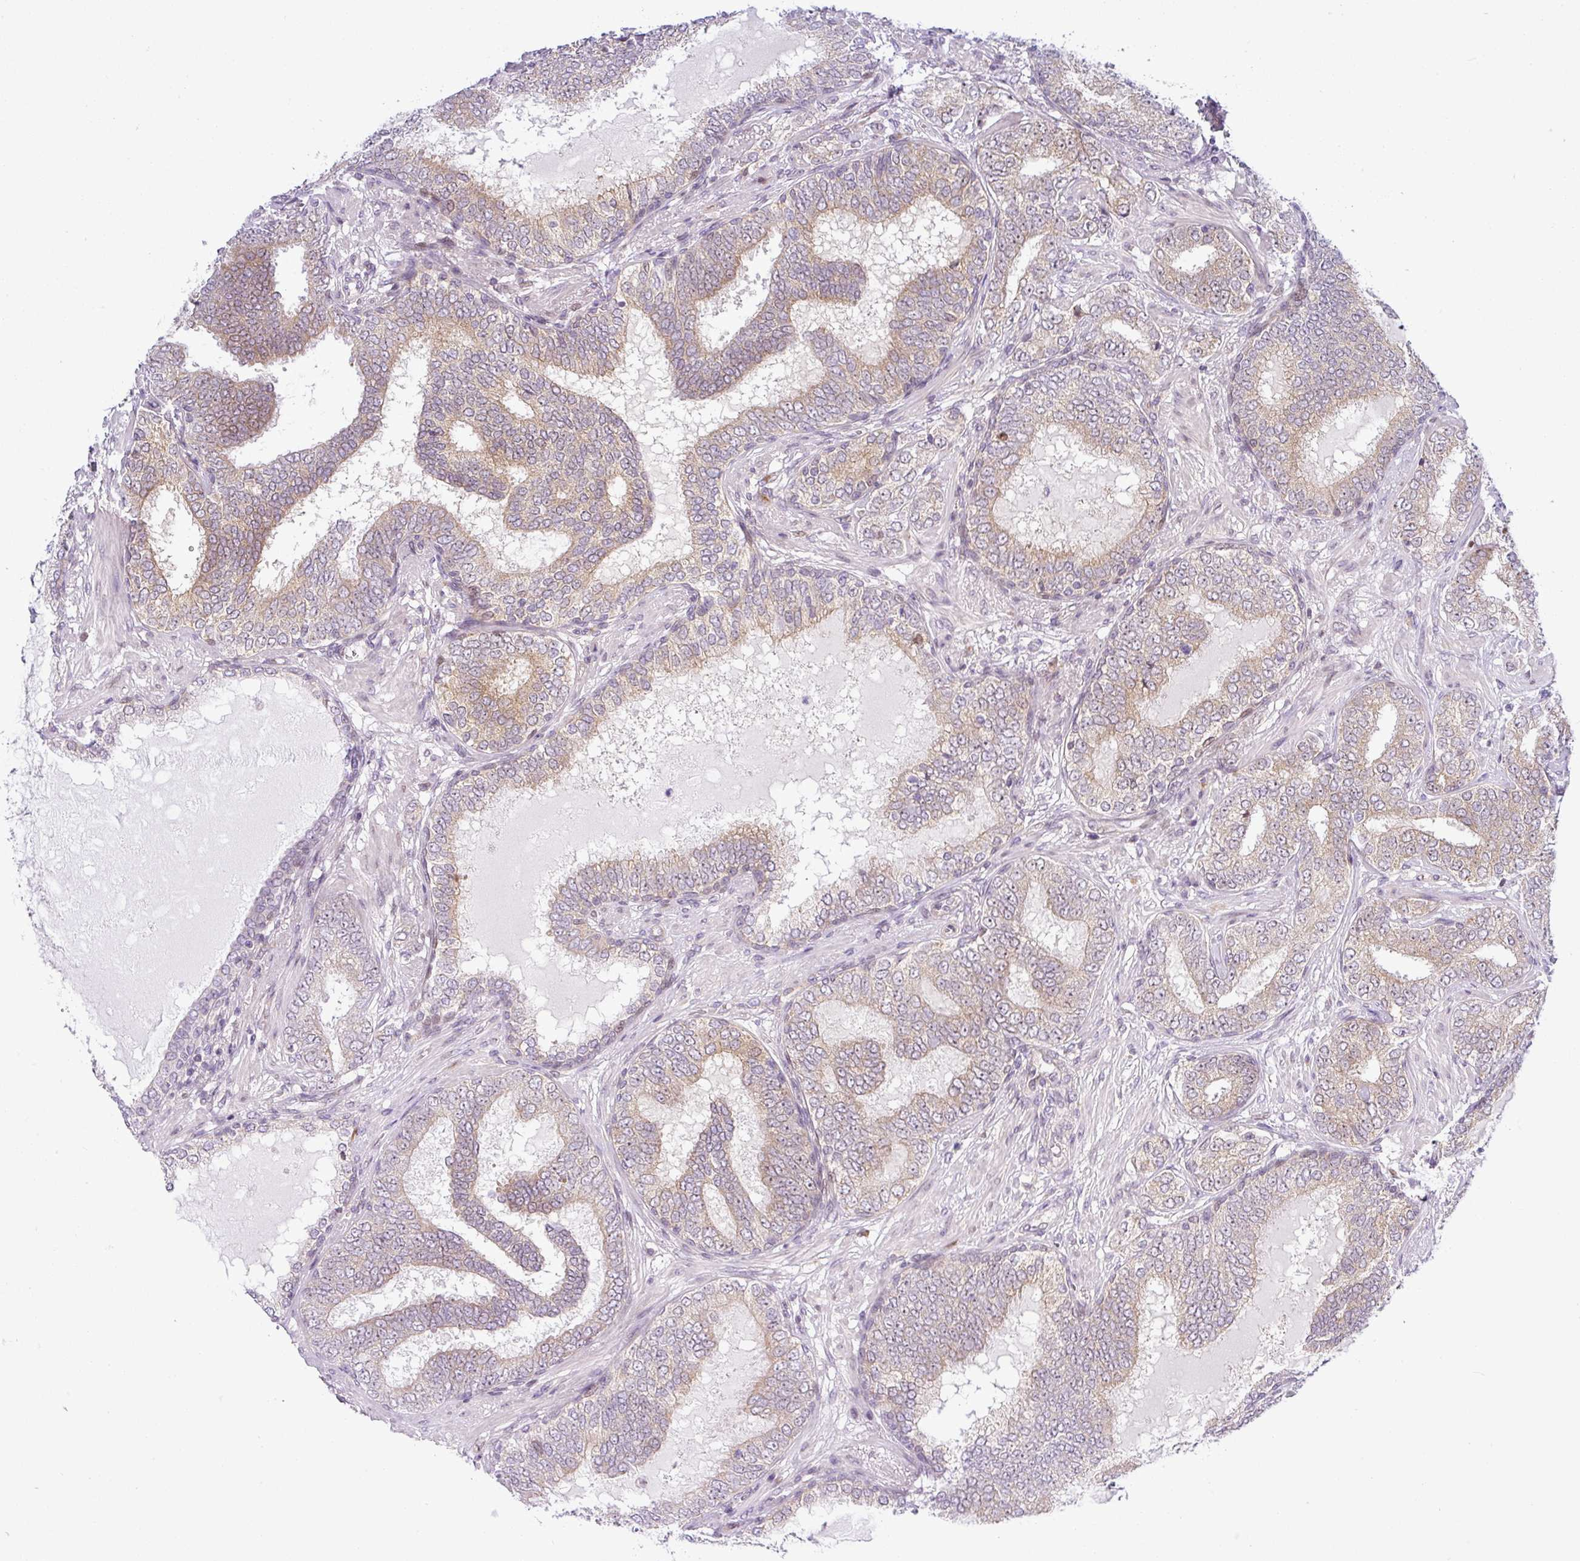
{"staining": {"intensity": "weak", "quantity": ">75%", "location": "cytoplasmic/membranous"}, "tissue": "prostate cancer", "cell_type": "Tumor cells", "image_type": "cancer", "snomed": [{"axis": "morphology", "description": "Adenocarcinoma, High grade"}, {"axis": "topography", "description": "Prostate"}], "caption": "Immunohistochemical staining of prostate adenocarcinoma (high-grade) displays low levels of weak cytoplasmic/membranous positivity in about >75% of tumor cells. The staining was performed using DAB (3,3'-diaminobenzidine), with brown indicating positive protein expression. Nuclei are stained blue with hematoxylin.", "gene": "NDUFB2", "patient": {"sex": "male", "age": 72}}